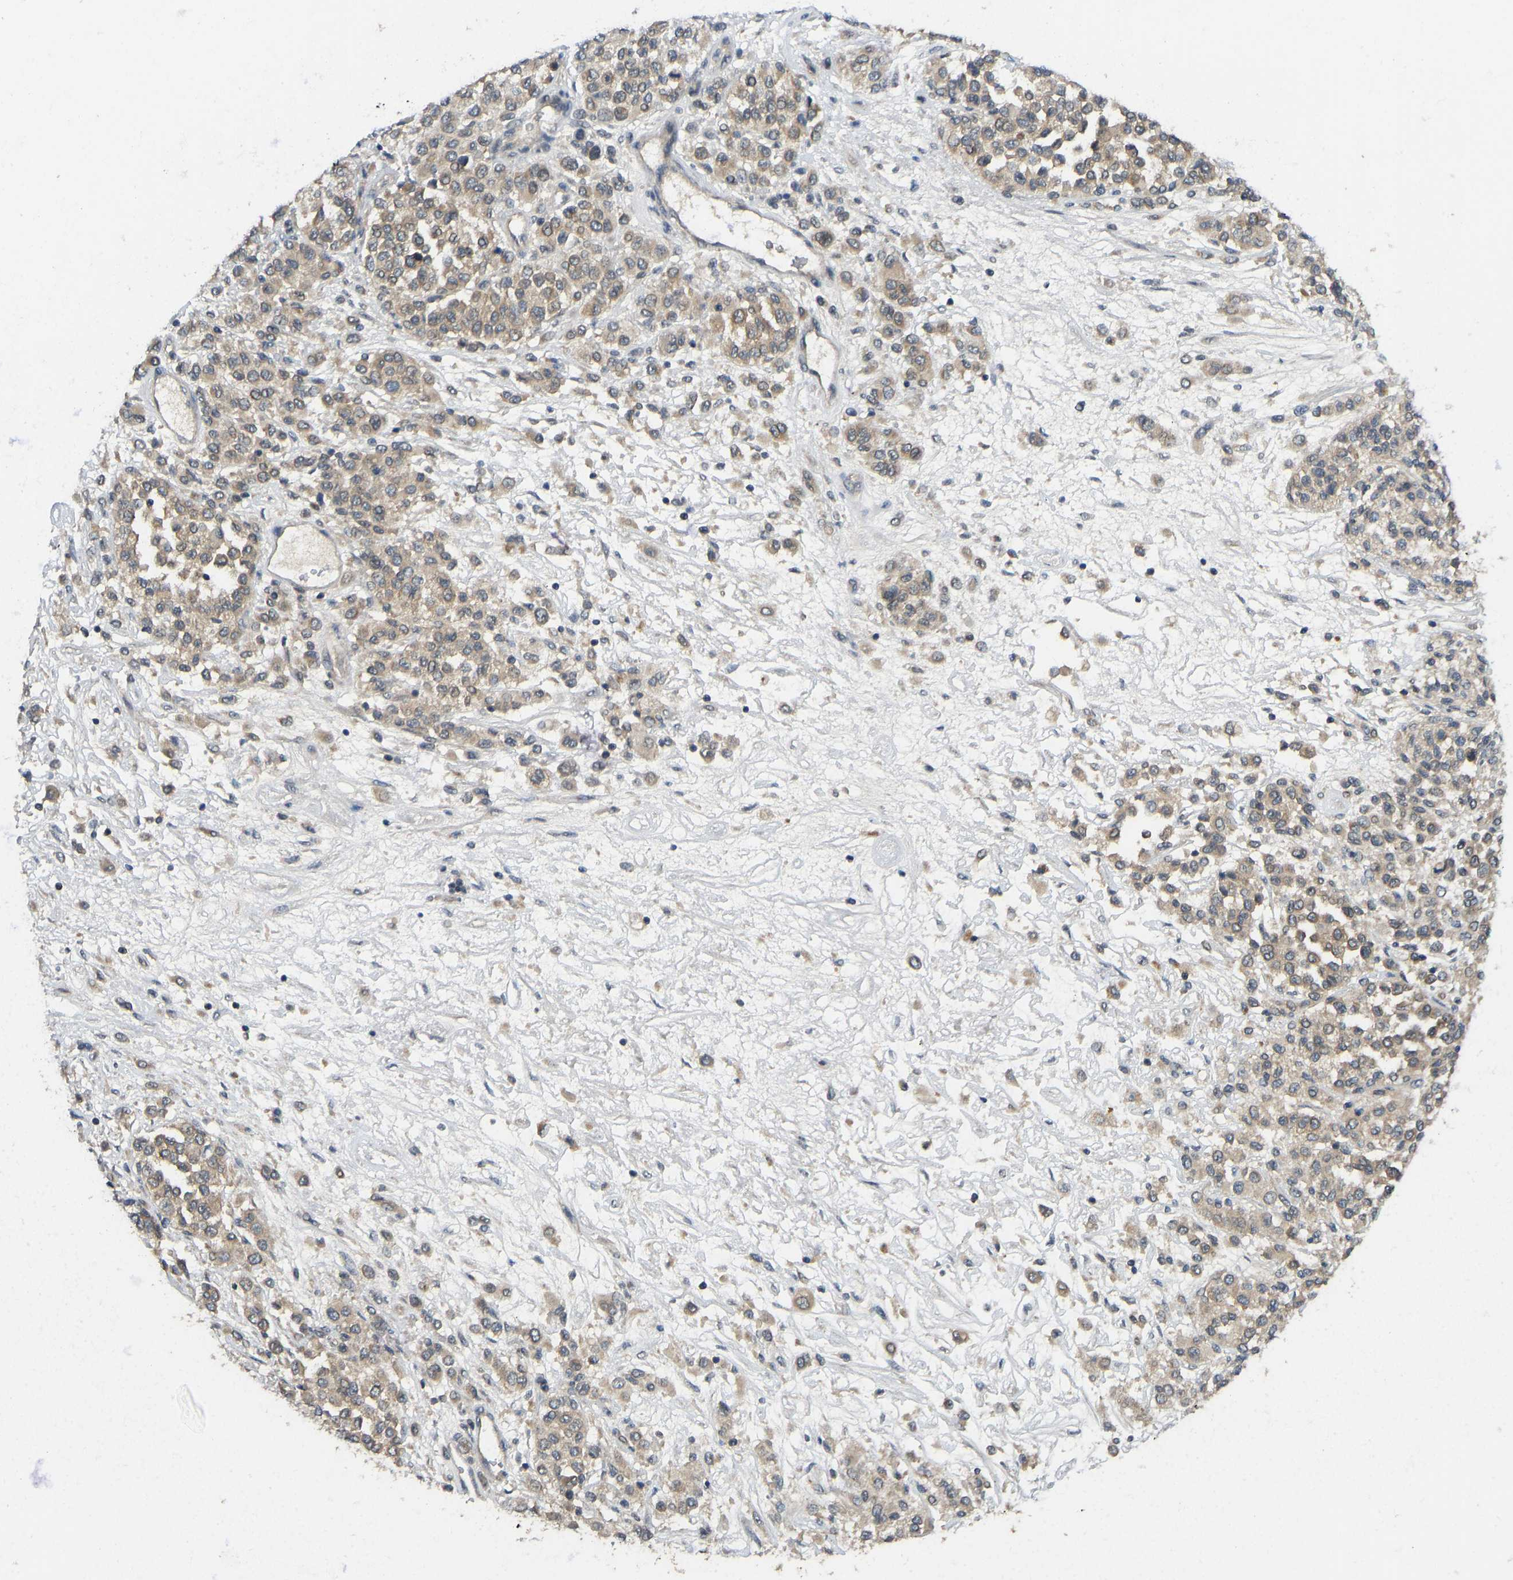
{"staining": {"intensity": "moderate", "quantity": ">75%", "location": "cytoplasmic/membranous"}, "tissue": "melanoma", "cell_type": "Tumor cells", "image_type": "cancer", "snomed": [{"axis": "morphology", "description": "Malignant melanoma, Metastatic site"}, {"axis": "topography", "description": "Pancreas"}], "caption": "Immunohistochemistry photomicrograph of malignant melanoma (metastatic site) stained for a protein (brown), which demonstrates medium levels of moderate cytoplasmic/membranous staining in about >75% of tumor cells.", "gene": "NDRG3", "patient": {"sex": "female", "age": 30}}